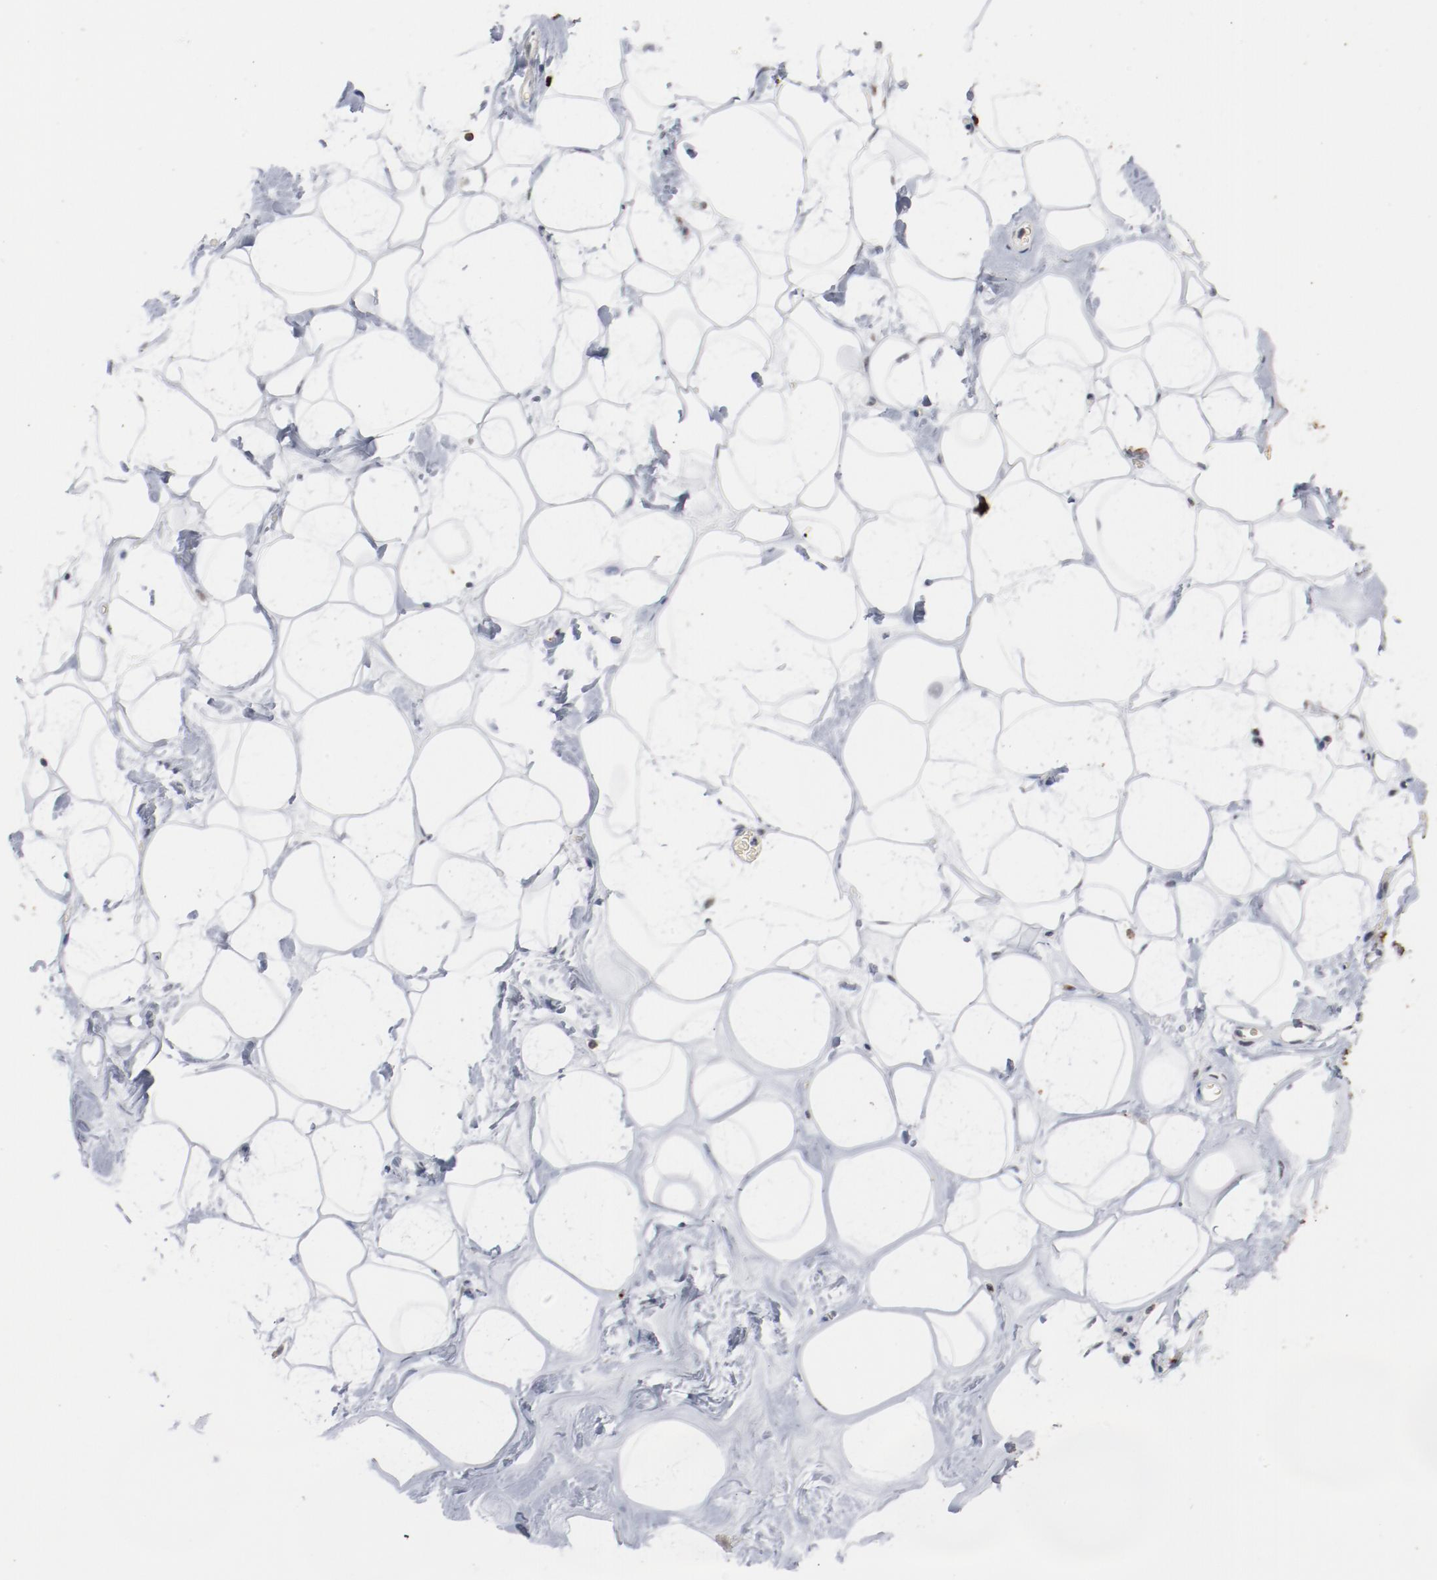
{"staining": {"intensity": "negative", "quantity": "none", "location": "none"}, "tissue": "breast", "cell_type": "Adipocytes", "image_type": "normal", "snomed": [{"axis": "morphology", "description": "Normal tissue, NOS"}, {"axis": "morphology", "description": "Fibrosis, NOS"}, {"axis": "topography", "description": "Breast"}], "caption": "Breast stained for a protein using IHC exhibits no staining adipocytes.", "gene": "ERICH1", "patient": {"sex": "female", "age": 39}}